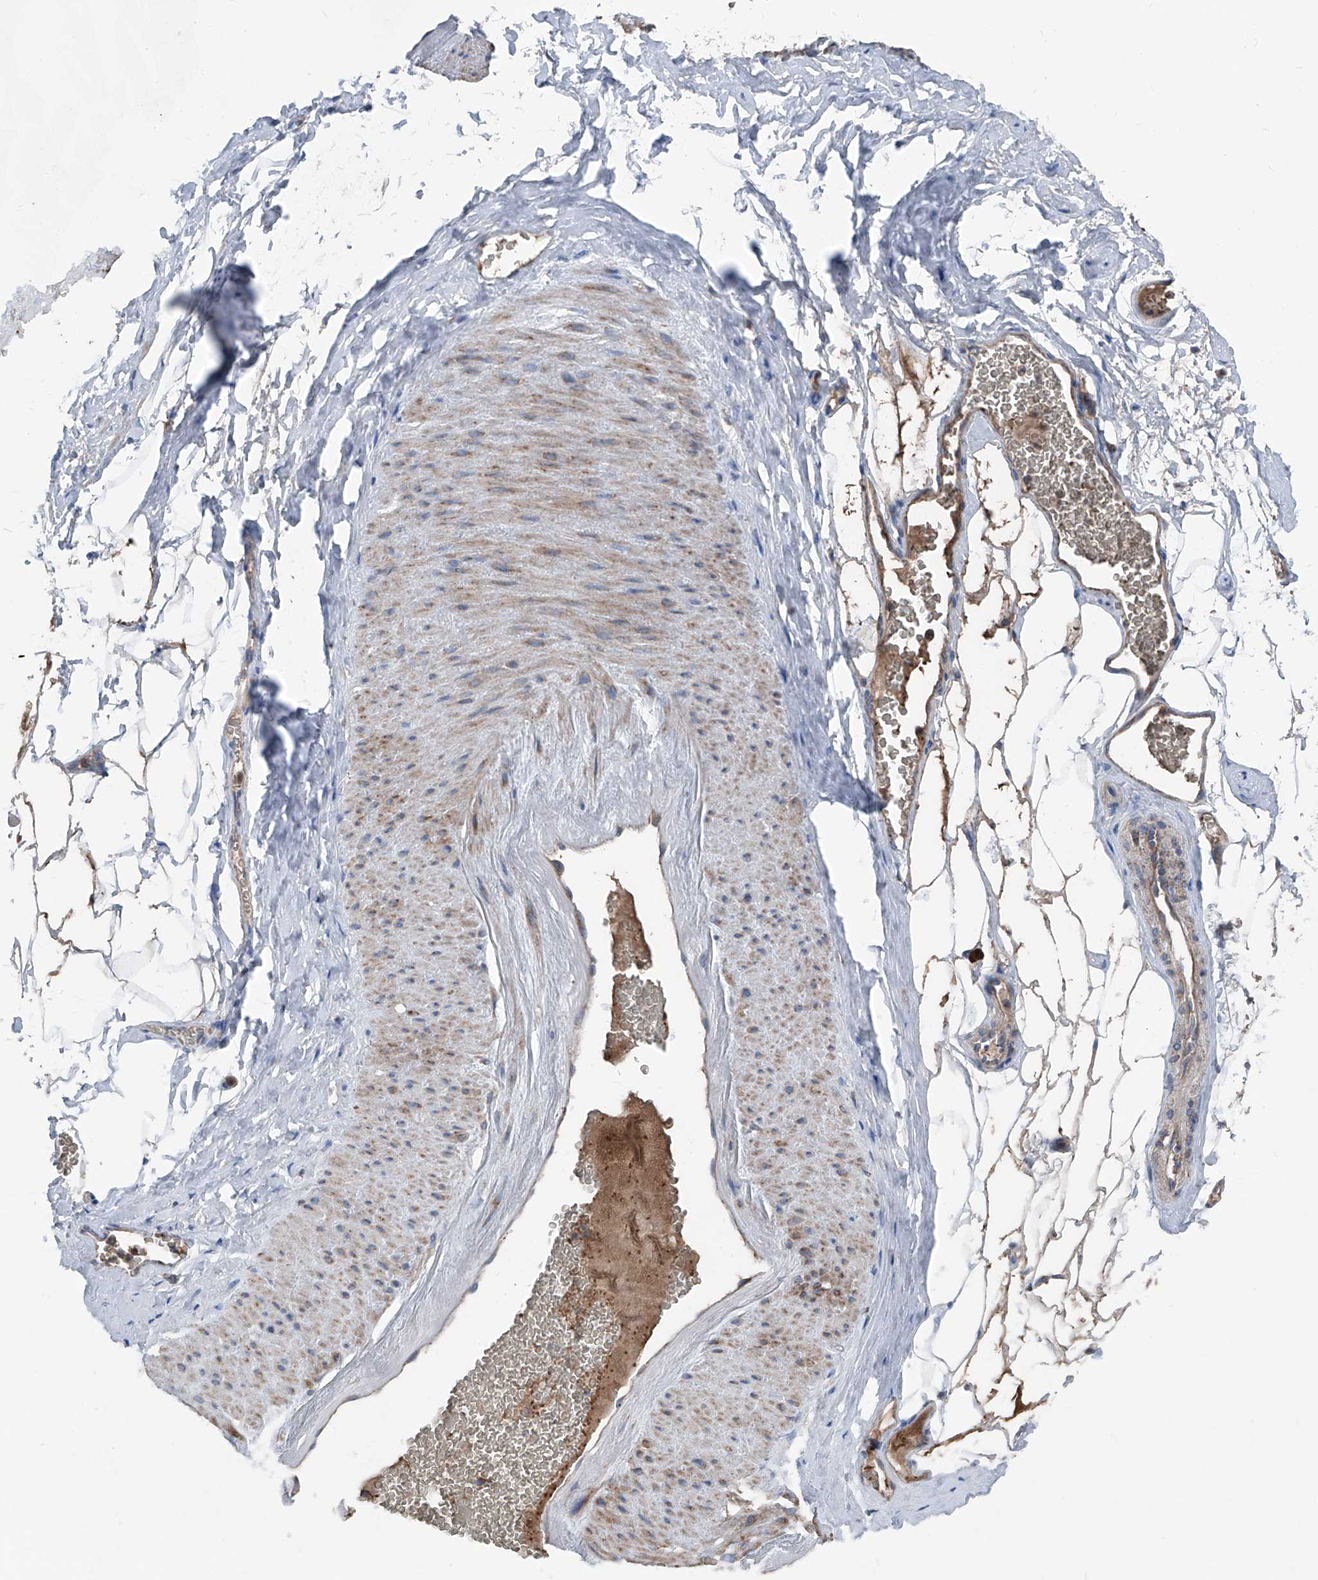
{"staining": {"intensity": "negative", "quantity": "none", "location": "none"}, "tissue": "adipose tissue", "cell_type": "Adipocytes", "image_type": "normal", "snomed": [{"axis": "morphology", "description": "Normal tissue, NOS"}, {"axis": "morphology", "description": "Adenocarcinoma, Low grade"}, {"axis": "topography", "description": "Prostate"}, {"axis": "topography", "description": "Peripheral nerve tissue"}], "caption": "DAB immunohistochemical staining of normal human adipose tissue exhibits no significant positivity in adipocytes.", "gene": "GPAT3", "patient": {"sex": "male", "age": 63}}